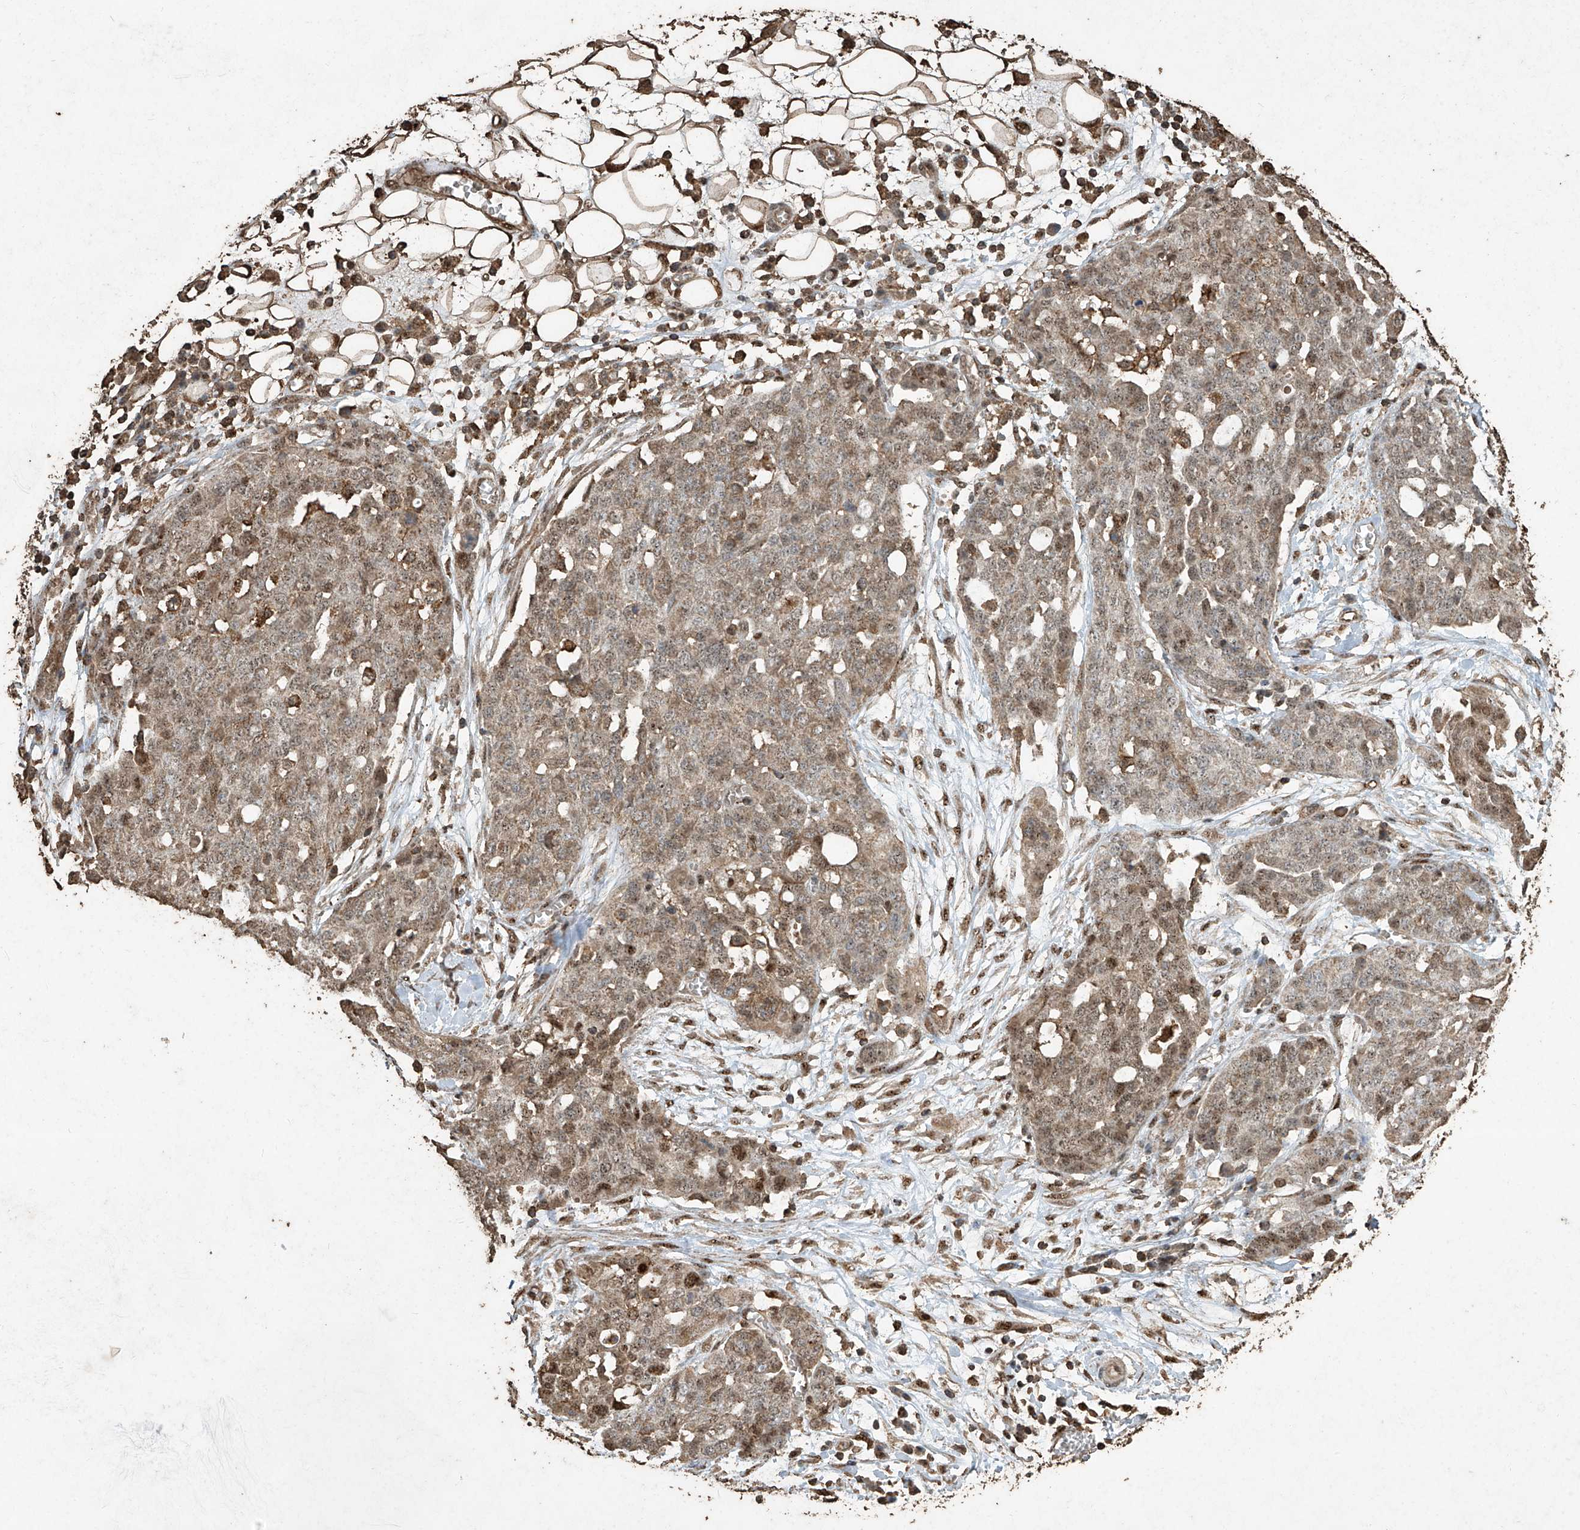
{"staining": {"intensity": "weak", "quantity": "<25%", "location": "nuclear"}, "tissue": "ovarian cancer", "cell_type": "Tumor cells", "image_type": "cancer", "snomed": [{"axis": "morphology", "description": "Cystadenocarcinoma, serous, NOS"}, {"axis": "topography", "description": "Soft tissue"}, {"axis": "topography", "description": "Ovary"}], "caption": "A micrograph of serous cystadenocarcinoma (ovarian) stained for a protein exhibits no brown staining in tumor cells. (DAB (3,3'-diaminobenzidine) immunohistochemistry visualized using brightfield microscopy, high magnification).", "gene": "ERBB3", "patient": {"sex": "female", "age": 57}}